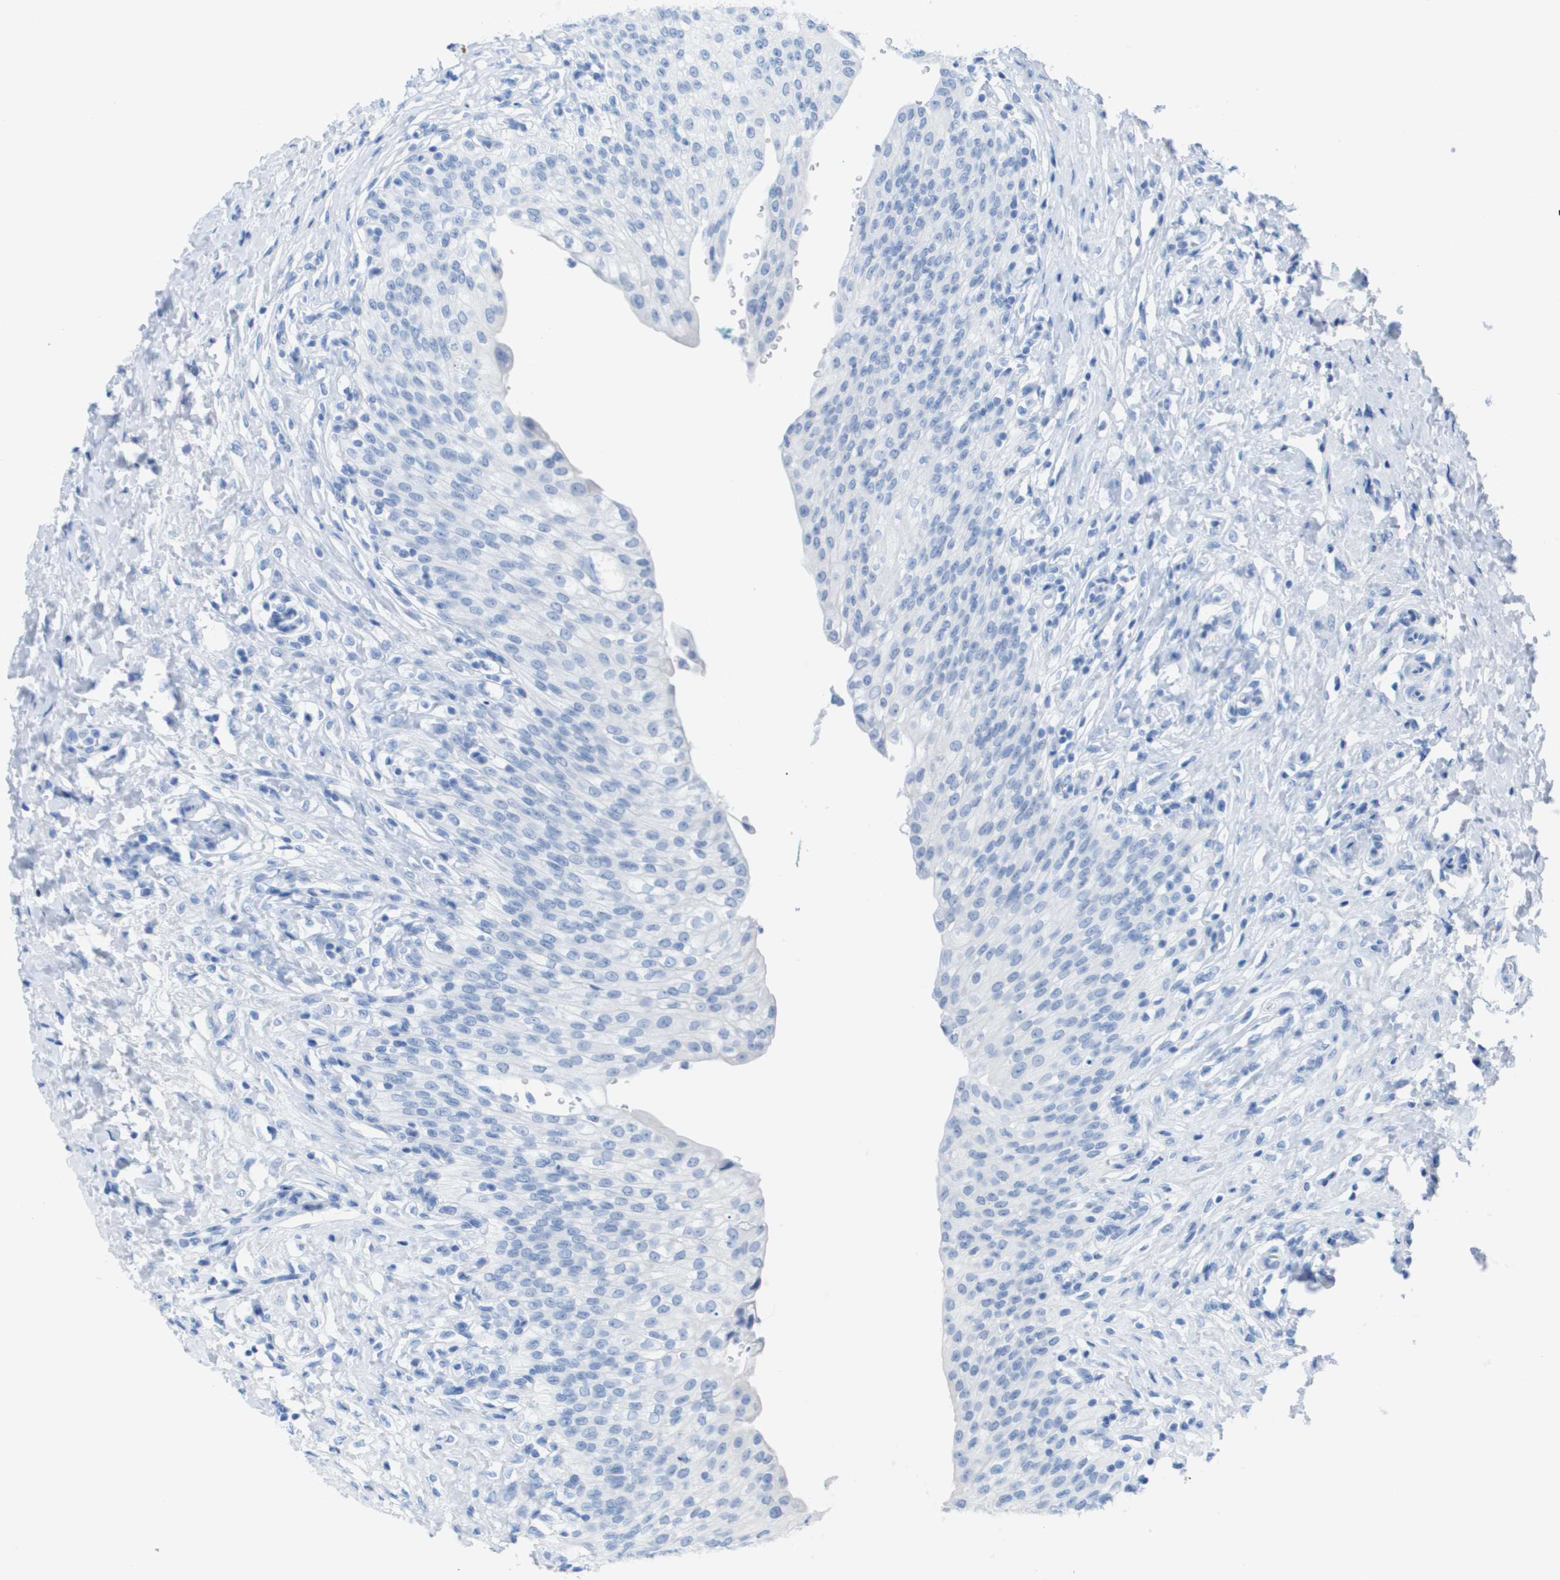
{"staining": {"intensity": "negative", "quantity": "none", "location": "none"}, "tissue": "urinary bladder", "cell_type": "Urothelial cells", "image_type": "normal", "snomed": [{"axis": "morphology", "description": "Urothelial carcinoma, High grade"}, {"axis": "topography", "description": "Urinary bladder"}], "caption": "High magnification brightfield microscopy of normal urinary bladder stained with DAB (3,3'-diaminobenzidine) (brown) and counterstained with hematoxylin (blue): urothelial cells show no significant positivity.", "gene": "KCNA3", "patient": {"sex": "male", "age": 46}}